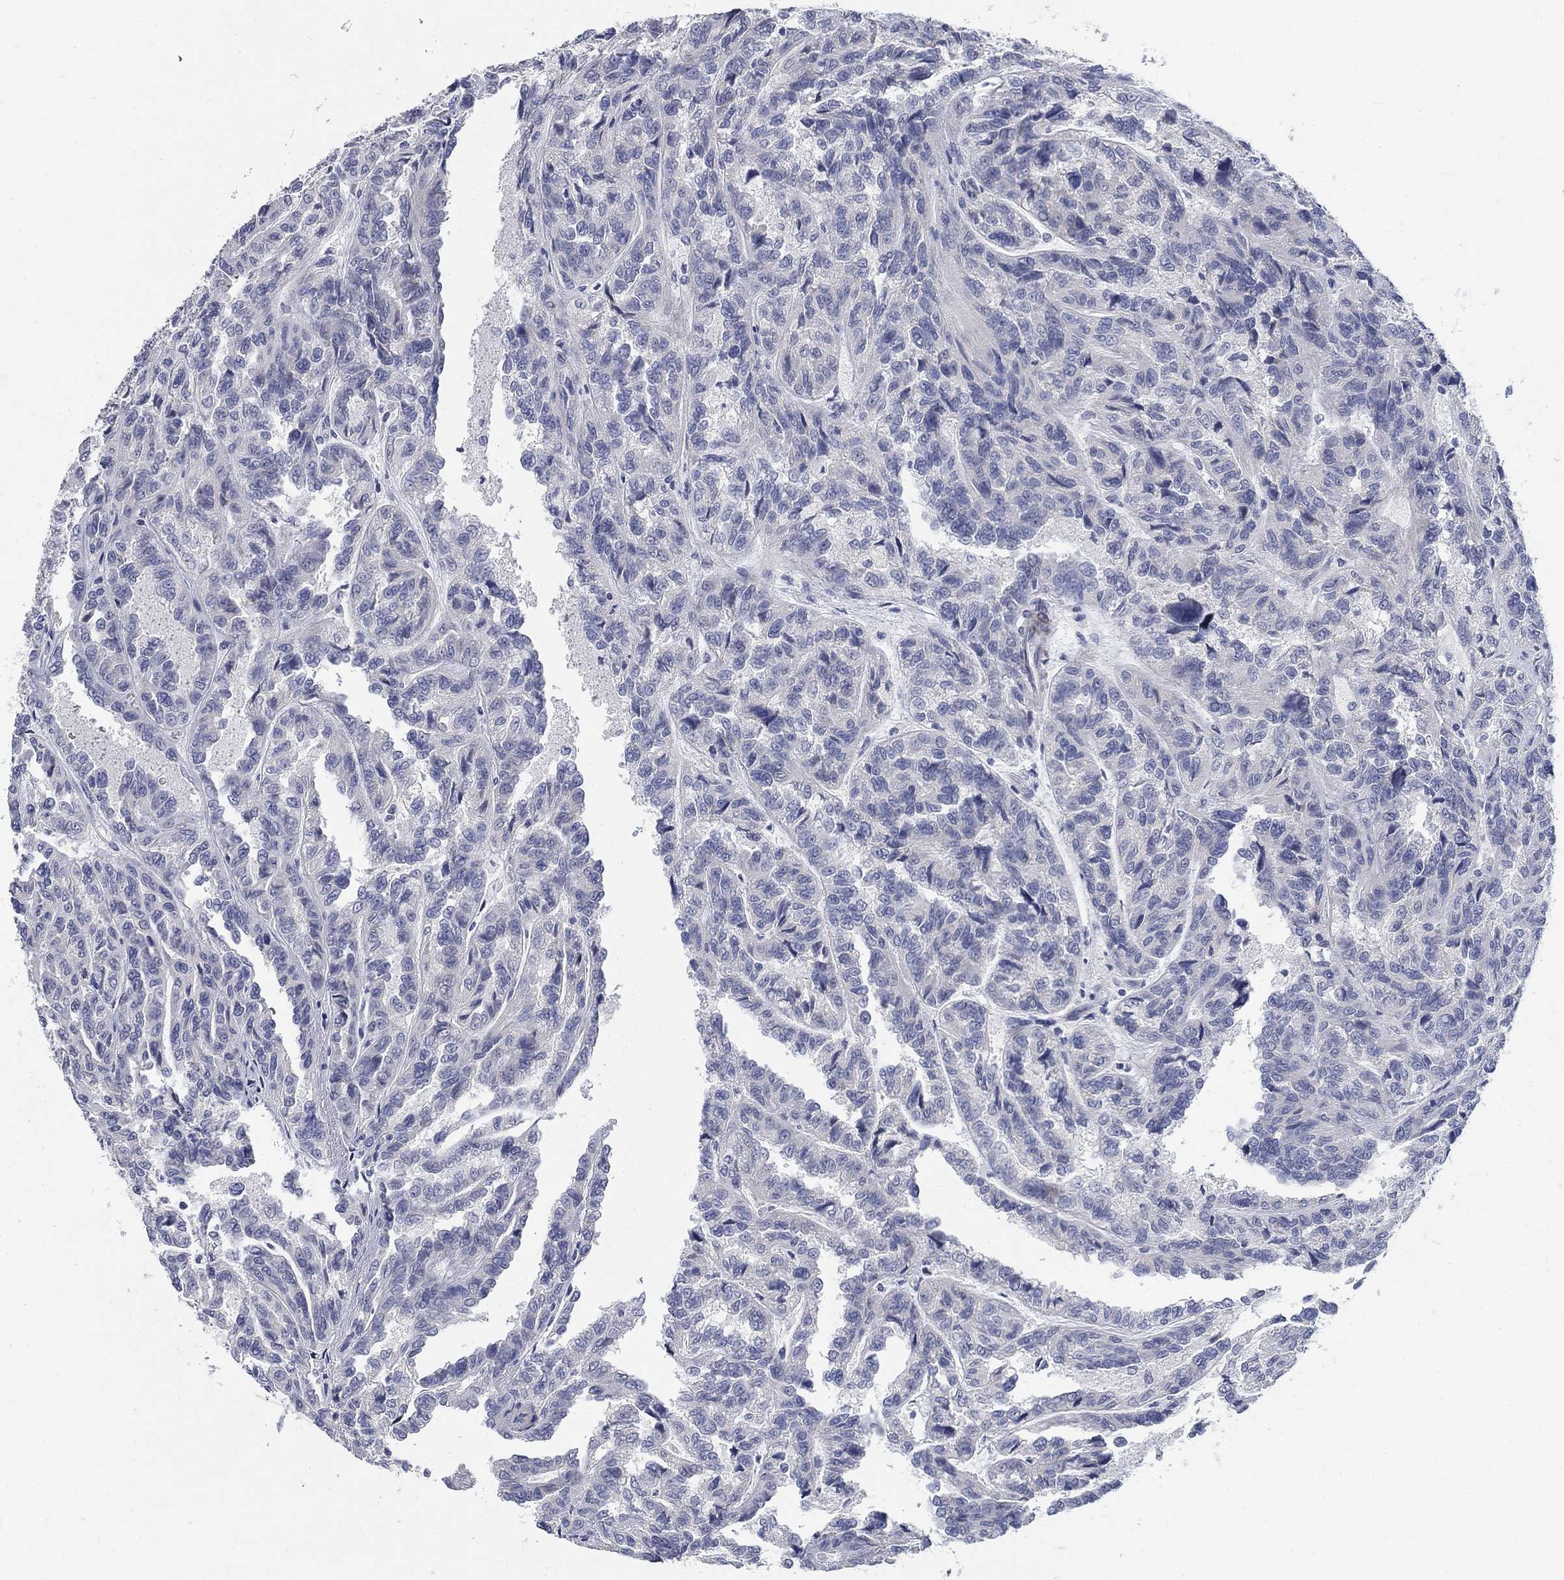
{"staining": {"intensity": "negative", "quantity": "none", "location": "none"}, "tissue": "renal cancer", "cell_type": "Tumor cells", "image_type": "cancer", "snomed": [{"axis": "morphology", "description": "Adenocarcinoma, NOS"}, {"axis": "topography", "description": "Kidney"}], "caption": "Immunohistochemistry (IHC) histopathology image of neoplastic tissue: human renal cancer stained with DAB (3,3'-diaminobenzidine) displays no significant protein expression in tumor cells.", "gene": "DNER", "patient": {"sex": "male", "age": 79}}